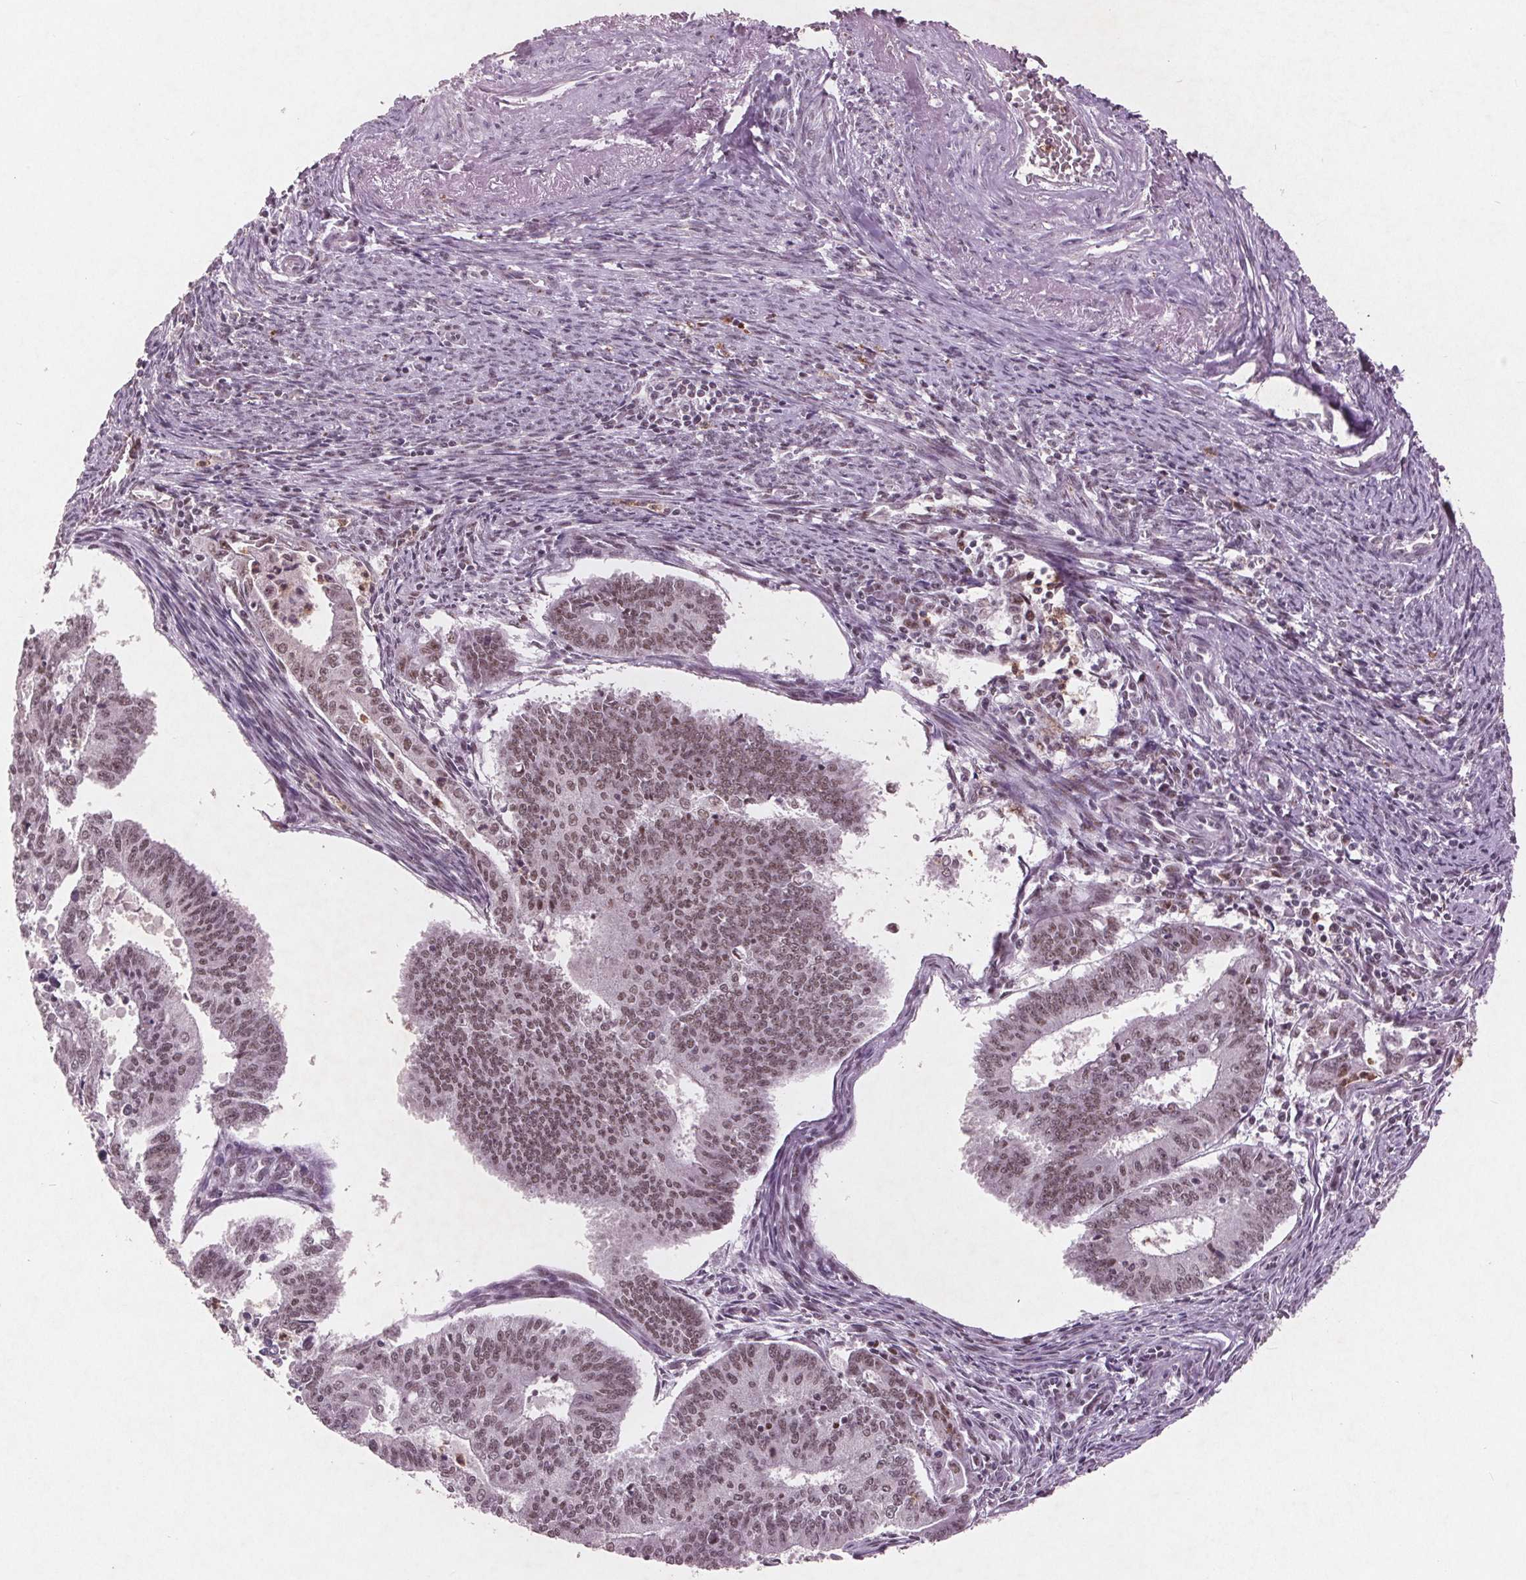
{"staining": {"intensity": "weak", "quantity": ">75%", "location": "nuclear"}, "tissue": "endometrial cancer", "cell_type": "Tumor cells", "image_type": "cancer", "snomed": [{"axis": "morphology", "description": "Adenocarcinoma, NOS"}, {"axis": "topography", "description": "Endometrium"}], "caption": "Immunohistochemistry (IHC) image of neoplastic tissue: endometrial adenocarcinoma stained using immunohistochemistry reveals low levels of weak protein expression localized specifically in the nuclear of tumor cells, appearing as a nuclear brown color.", "gene": "RPS6KA2", "patient": {"sex": "female", "age": 61}}